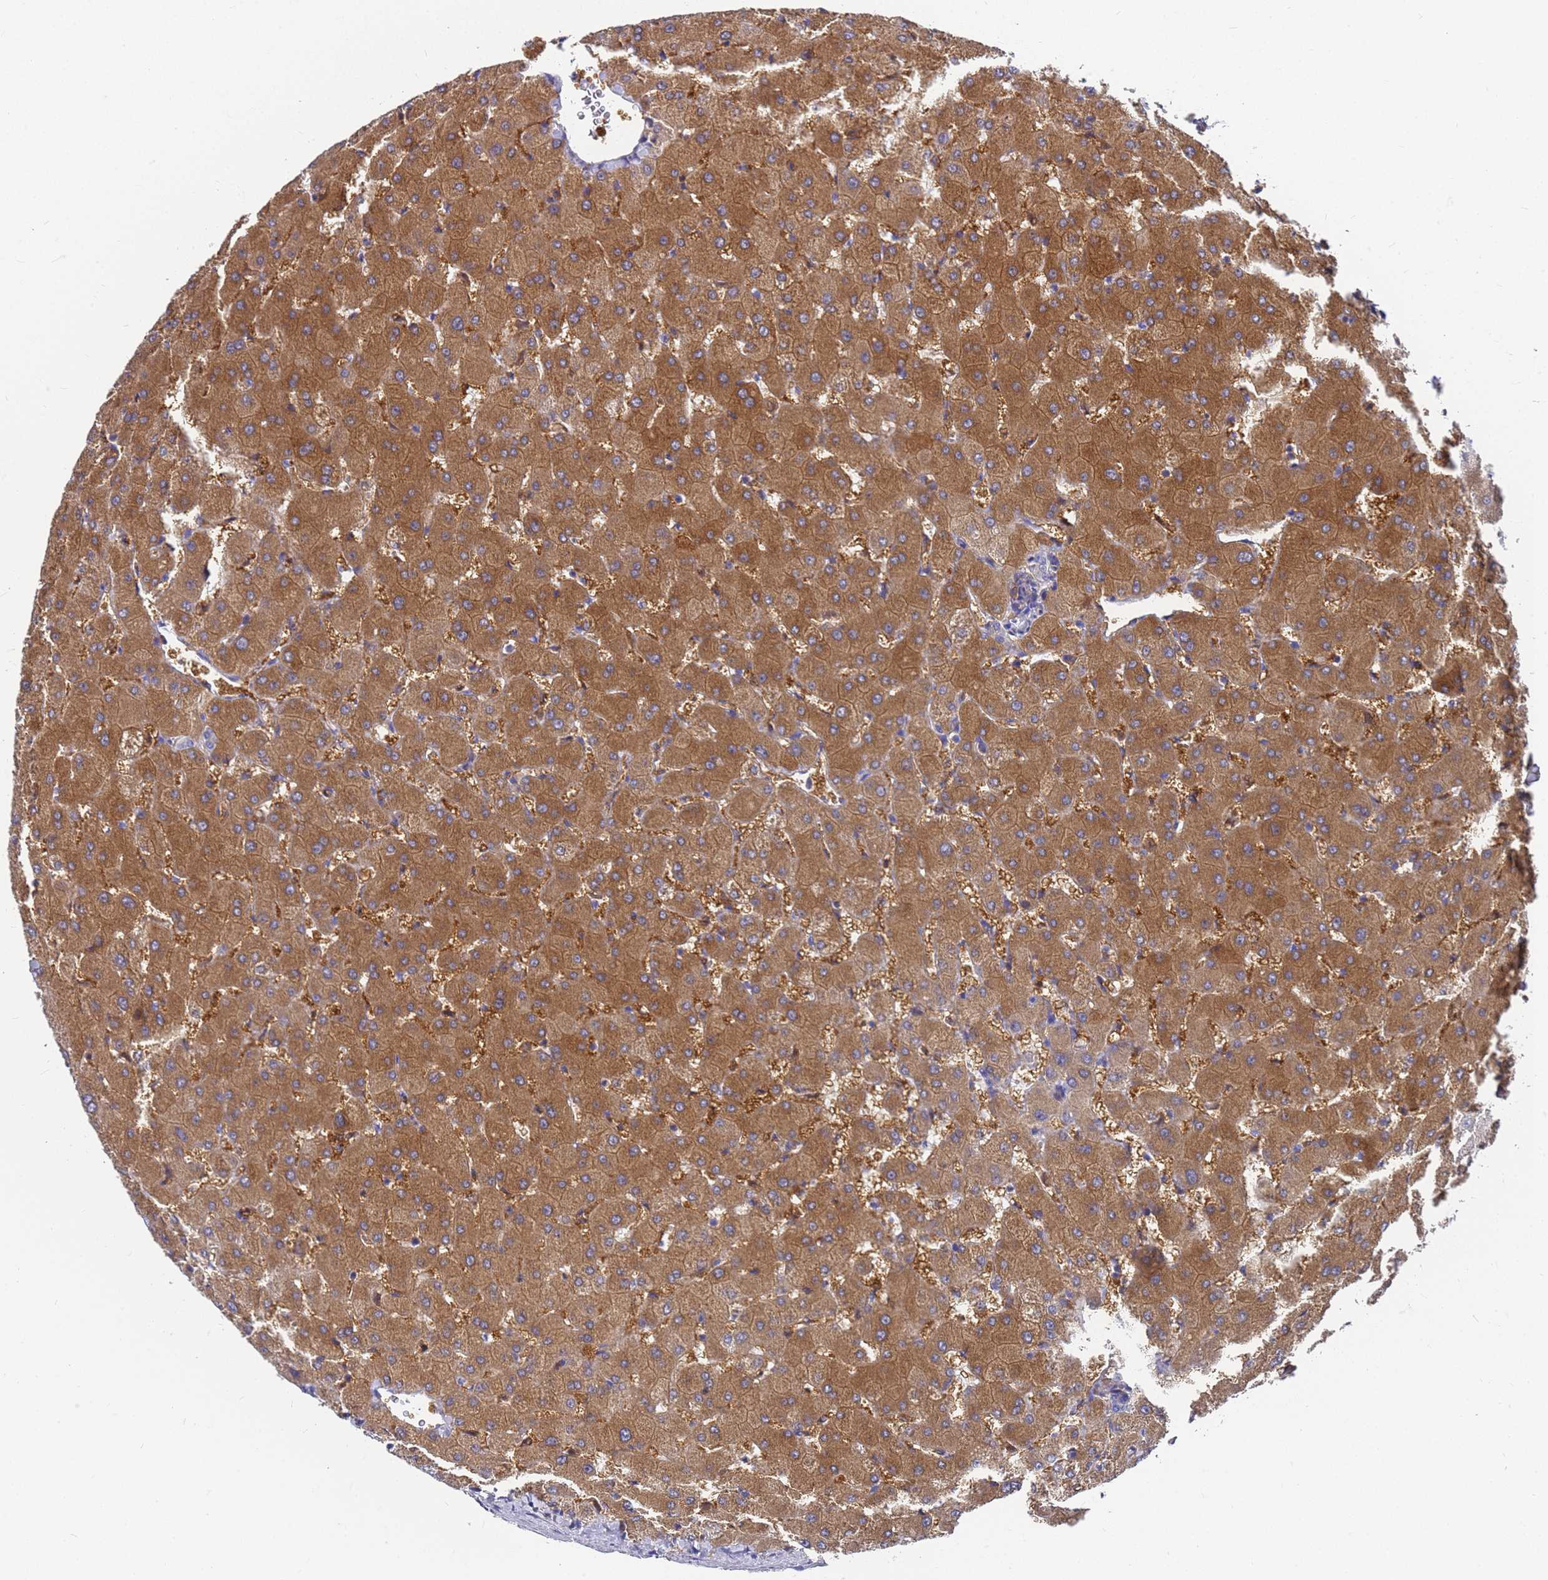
{"staining": {"intensity": "negative", "quantity": "none", "location": "none"}, "tissue": "liver", "cell_type": "Cholangiocytes", "image_type": "normal", "snomed": [{"axis": "morphology", "description": "Normal tissue, NOS"}, {"axis": "topography", "description": "Liver"}], "caption": "The image demonstrates no staining of cholangiocytes in benign liver. (Brightfield microscopy of DAB (3,3'-diaminobenzidine) immunohistochemistry at high magnification).", "gene": "SLC35E2B", "patient": {"sex": "female", "age": 63}}